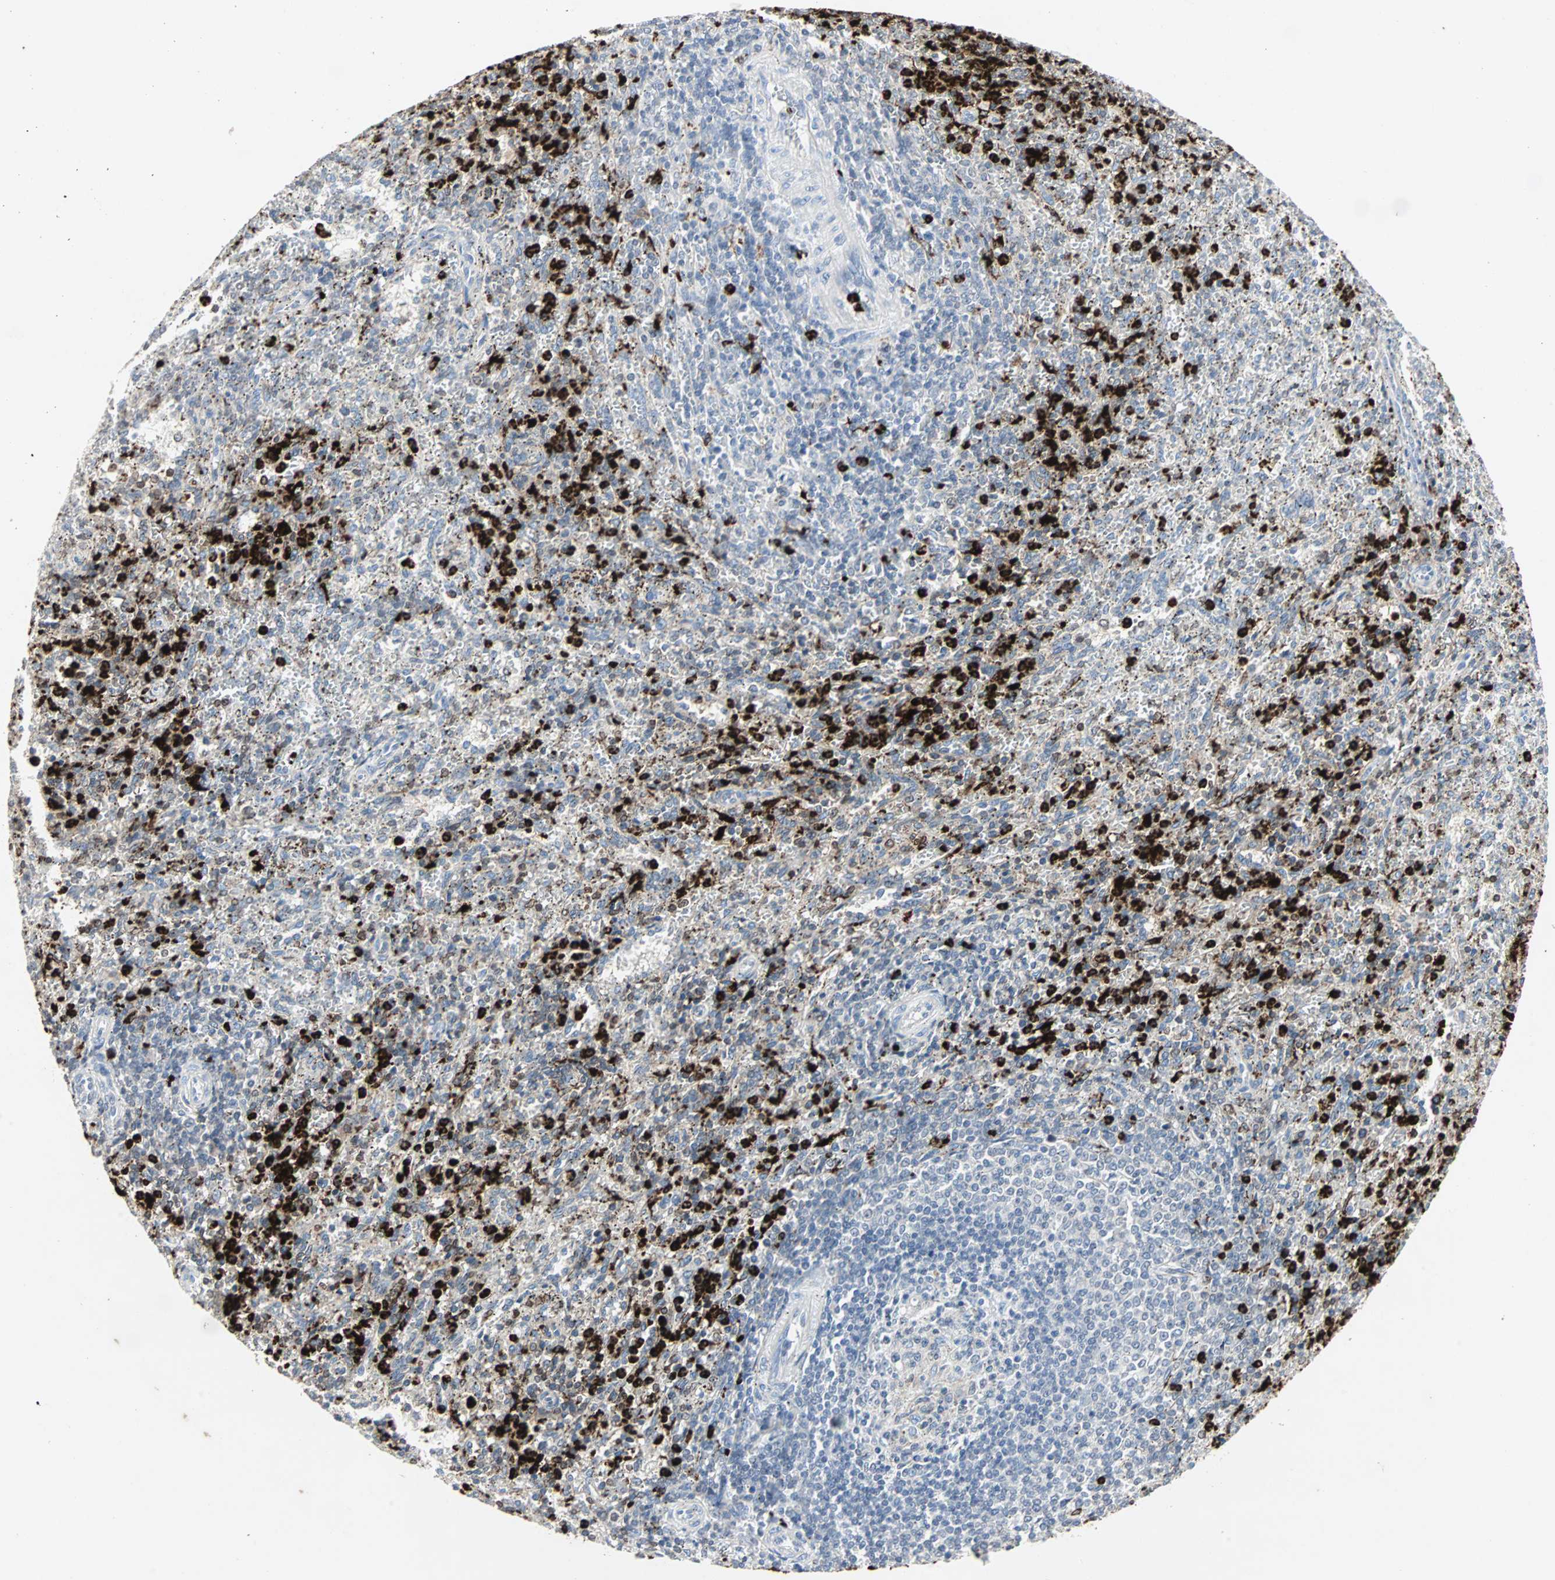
{"staining": {"intensity": "strong", "quantity": "25%-75%", "location": "cytoplasmic/membranous"}, "tissue": "spleen", "cell_type": "Cells in red pulp", "image_type": "normal", "snomed": [{"axis": "morphology", "description": "Normal tissue, NOS"}, {"axis": "topography", "description": "Spleen"}], "caption": "Normal spleen demonstrates strong cytoplasmic/membranous expression in about 25%-75% of cells in red pulp.", "gene": "CEACAM6", "patient": {"sex": "female", "age": 10}}